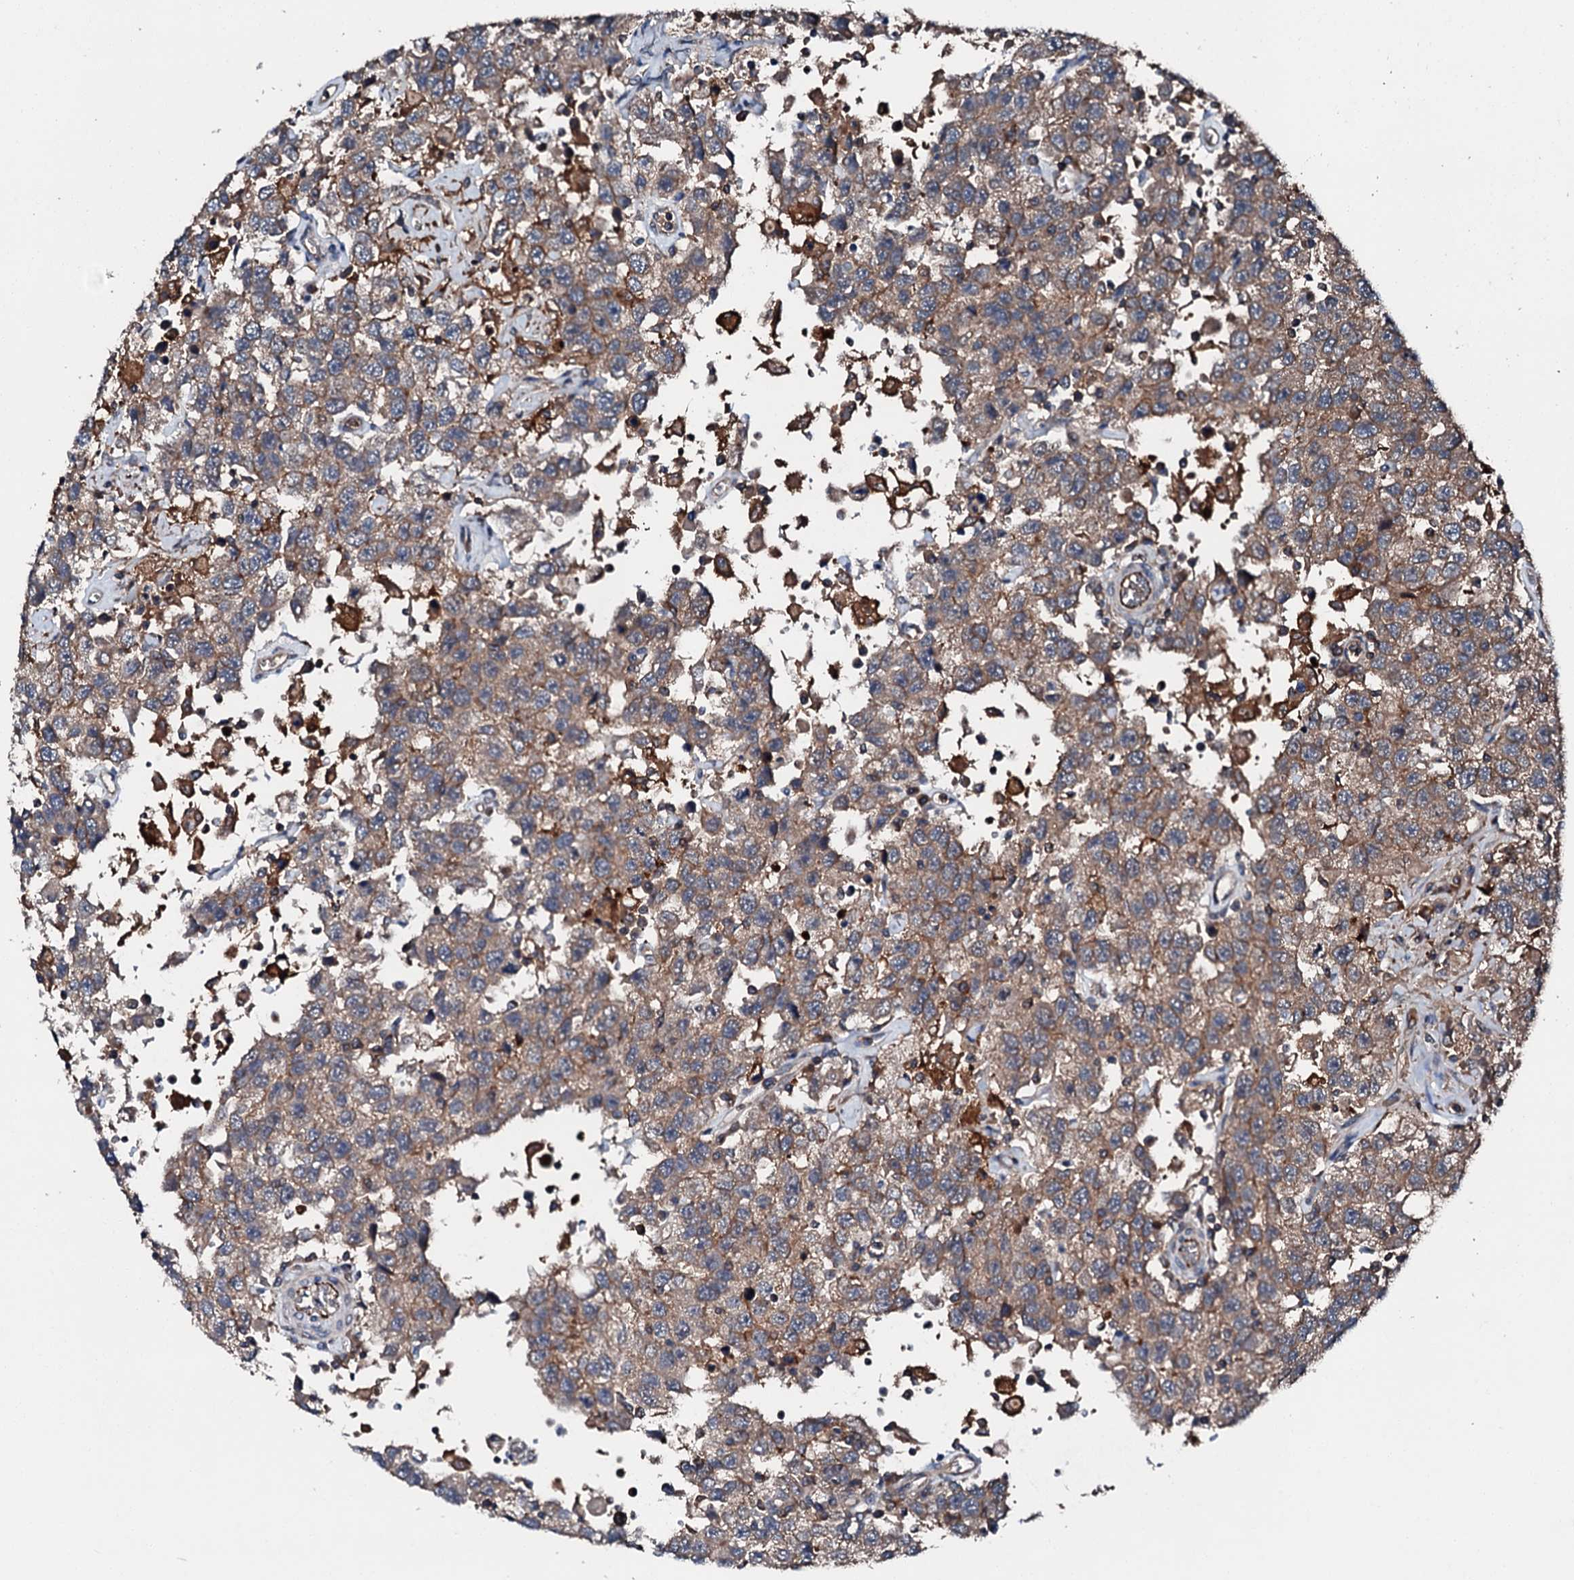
{"staining": {"intensity": "moderate", "quantity": ">75%", "location": "cytoplasmic/membranous"}, "tissue": "testis cancer", "cell_type": "Tumor cells", "image_type": "cancer", "snomed": [{"axis": "morphology", "description": "Seminoma, NOS"}, {"axis": "topography", "description": "Testis"}], "caption": "IHC micrograph of neoplastic tissue: human testis cancer stained using immunohistochemistry (IHC) exhibits medium levels of moderate protein expression localized specifically in the cytoplasmic/membranous of tumor cells, appearing as a cytoplasmic/membranous brown color.", "gene": "FGD4", "patient": {"sex": "male", "age": 41}}